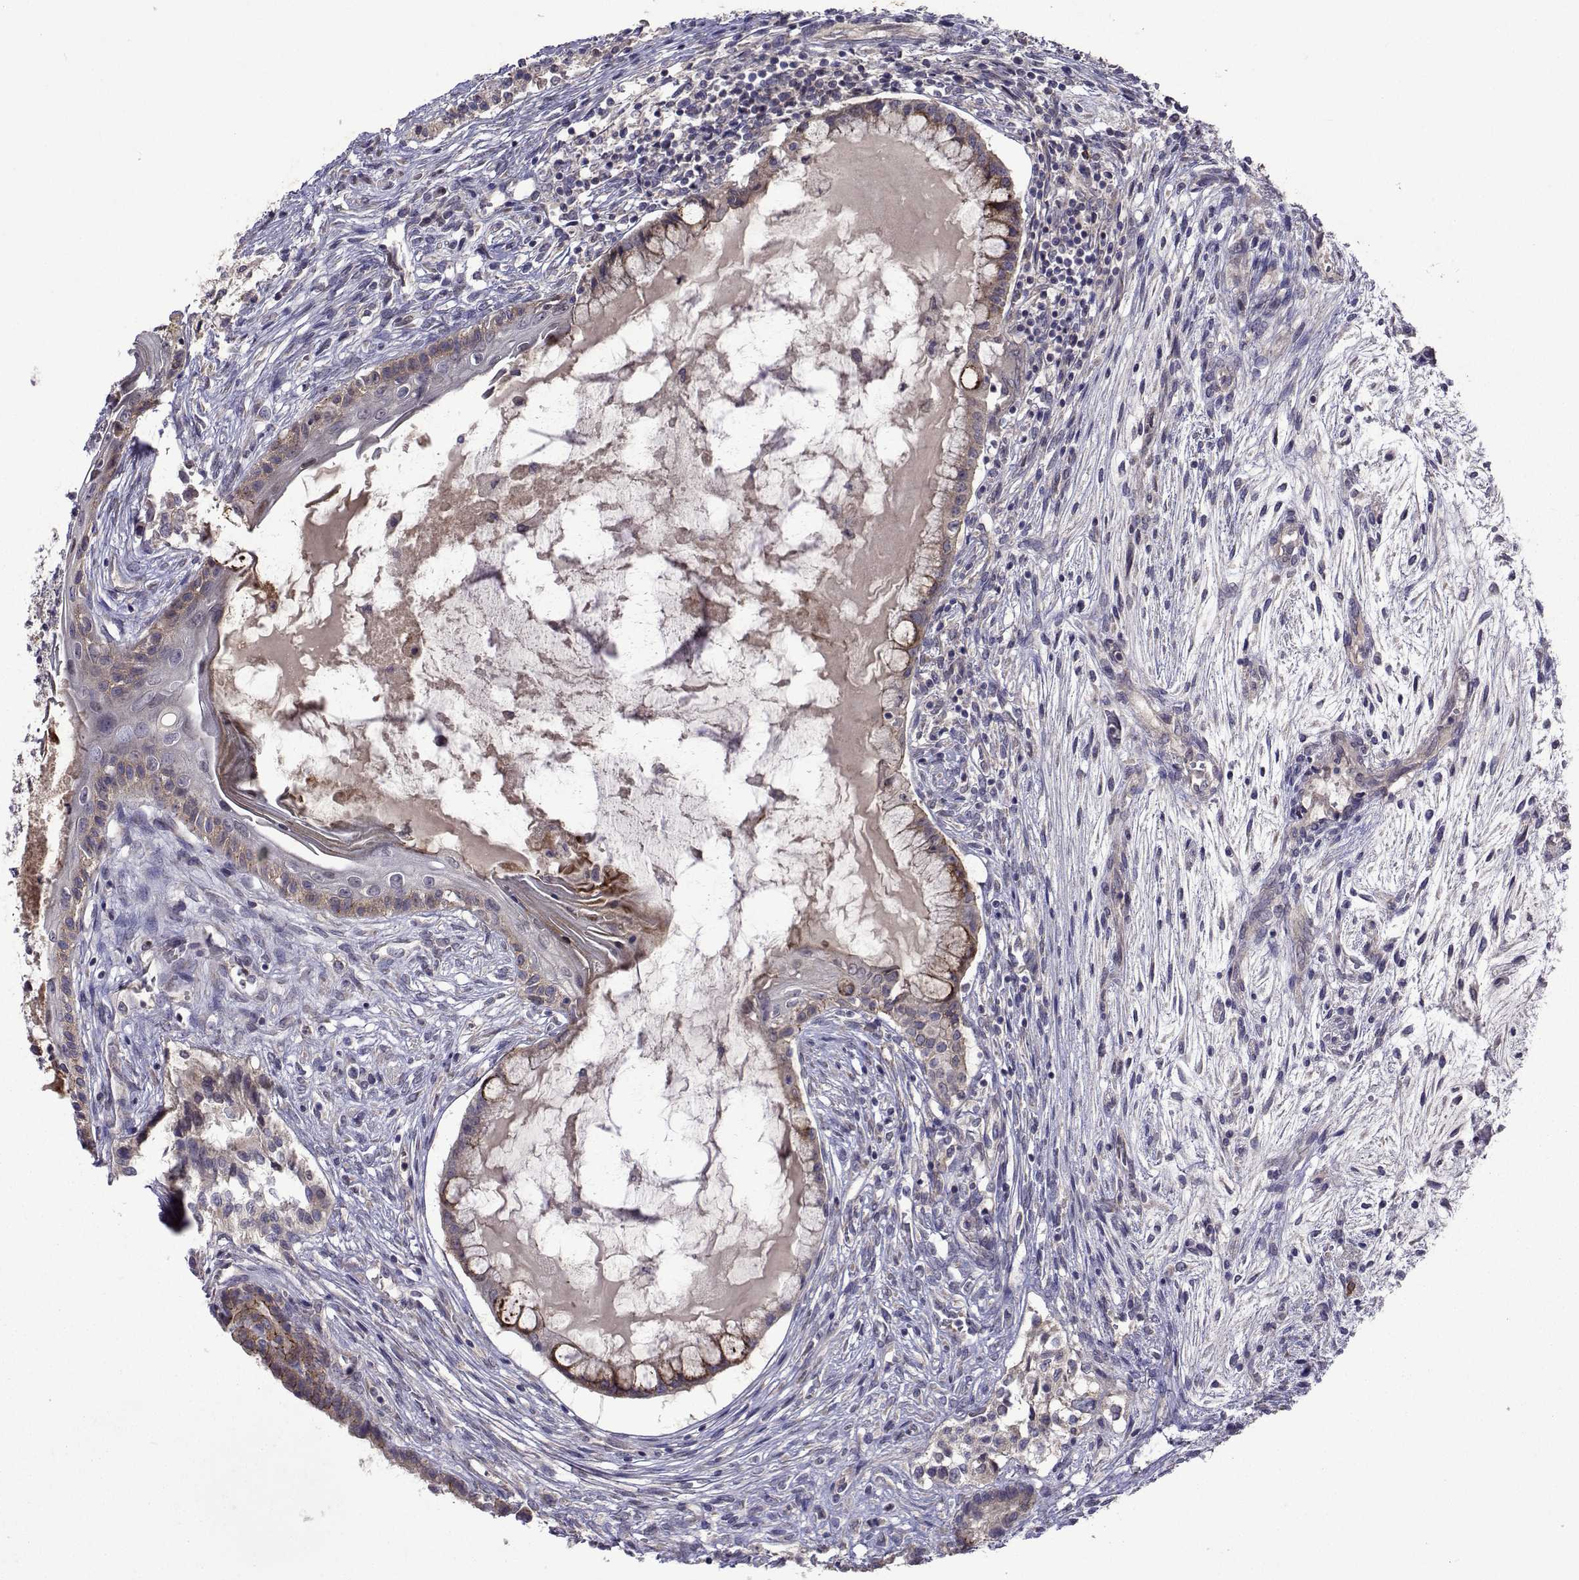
{"staining": {"intensity": "weak", "quantity": "25%-75%", "location": "cytoplasmic/membranous"}, "tissue": "testis cancer", "cell_type": "Tumor cells", "image_type": "cancer", "snomed": [{"axis": "morphology", "description": "Carcinoma, Embryonal, NOS"}, {"axis": "topography", "description": "Testis"}], "caption": "This micrograph demonstrates IHC staining of testis embryonal carcinoma, with low weak cytoplasmic/membranous positivity in approximately 25%-75% of tumor cells.", "gene": "TARBP2", "patient": {"sex": "male", "age": 37}}